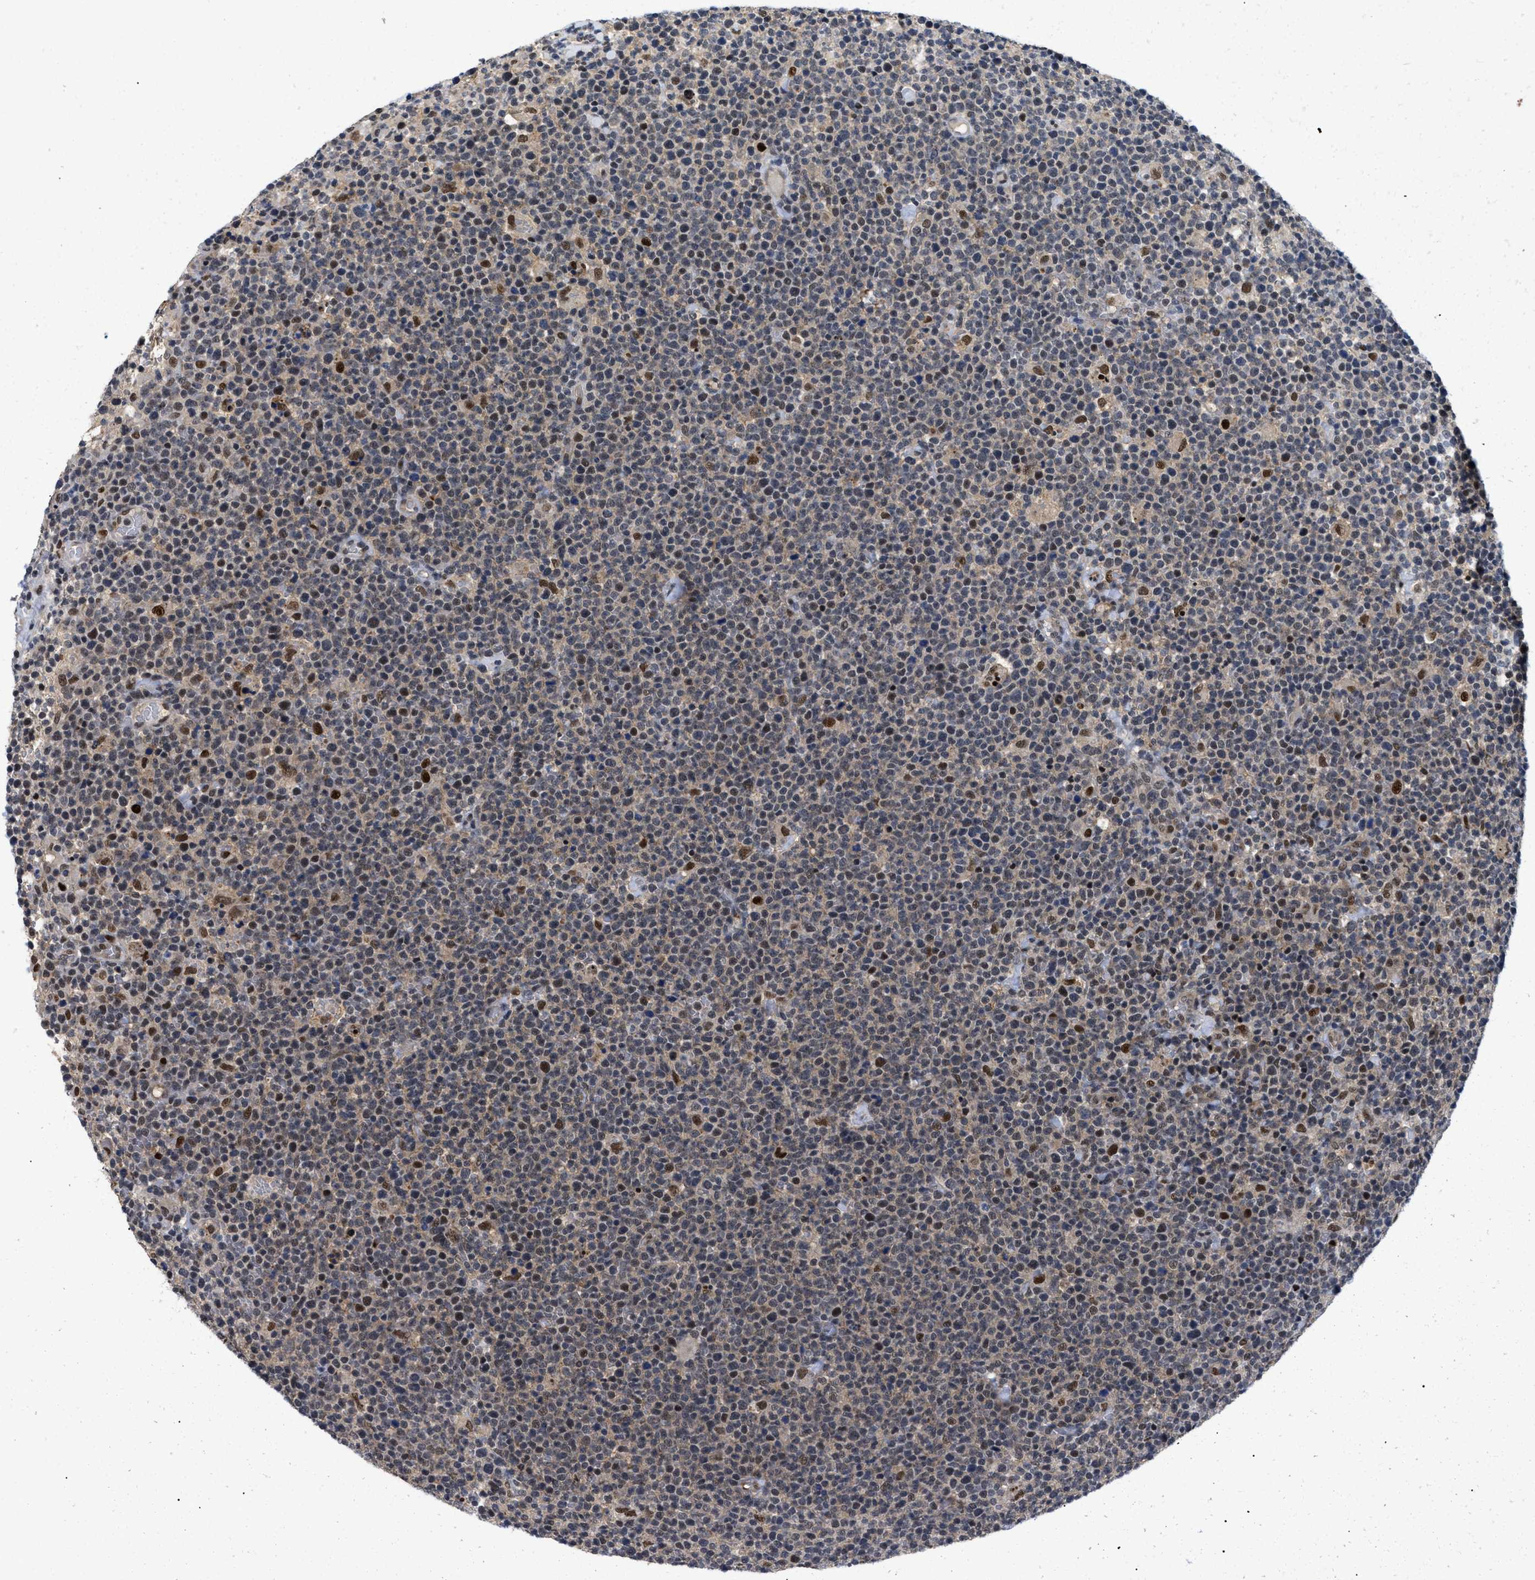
{"staining": {"intensity": "strong", "quantity": "25%-75%", "location": "nuclear"}, "tissue": "lymphoma", "cell_type": "Tumor cells", "image_type": "cancer", "snomed": [{"axis": "morphology", "description": "Malignant lymphoma, non-Hodgkin's type, High grade"}, {"axis": "topography", "description": "Lymph node"}], "caption": "This is a micrograph of immunohistochemistry (IHC) staining of lymphoma, which shows strong positivity in the nuclear of tumor cells.", "gene": "SLC29A2", "patient": {"sex": "male", "age": 61}}